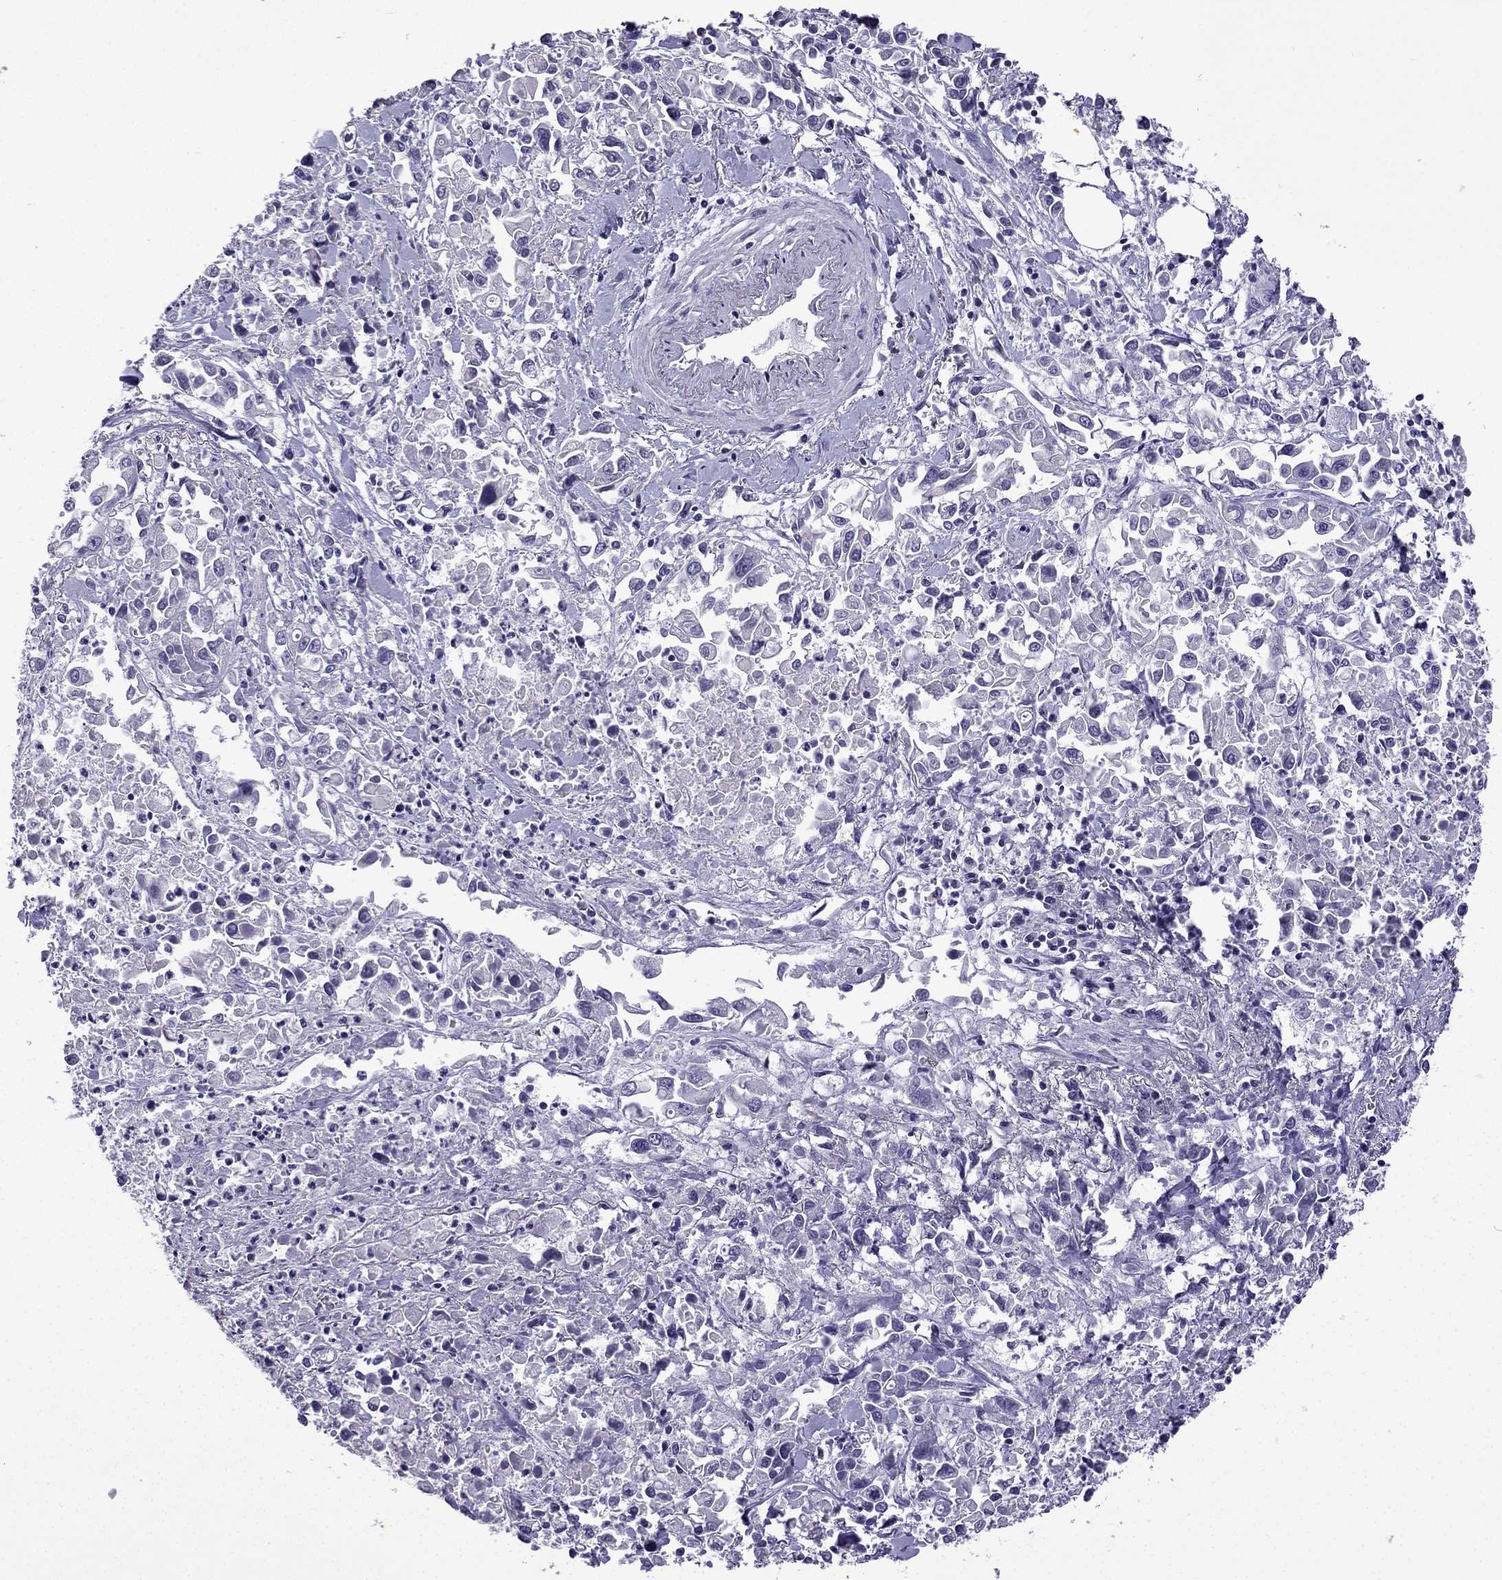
{"staining": {"intensity": "negative", "quantity": "none", "location": "none"}, "tissue": "pancreatic cancer", "cell_type": "Tumor cells", "image_type": "cancer", "snomed": [{"axis": "morphology", "description": "Adenocarcinoma, NOS"}, {"axis": "topography", "description": "Pancreas"}], "caption": "The histopathology image demonstrates no staining of tumor cells in pancreatic cancer.", "gene": "TTN", "patient": {"sex": "female", "age": 83}}